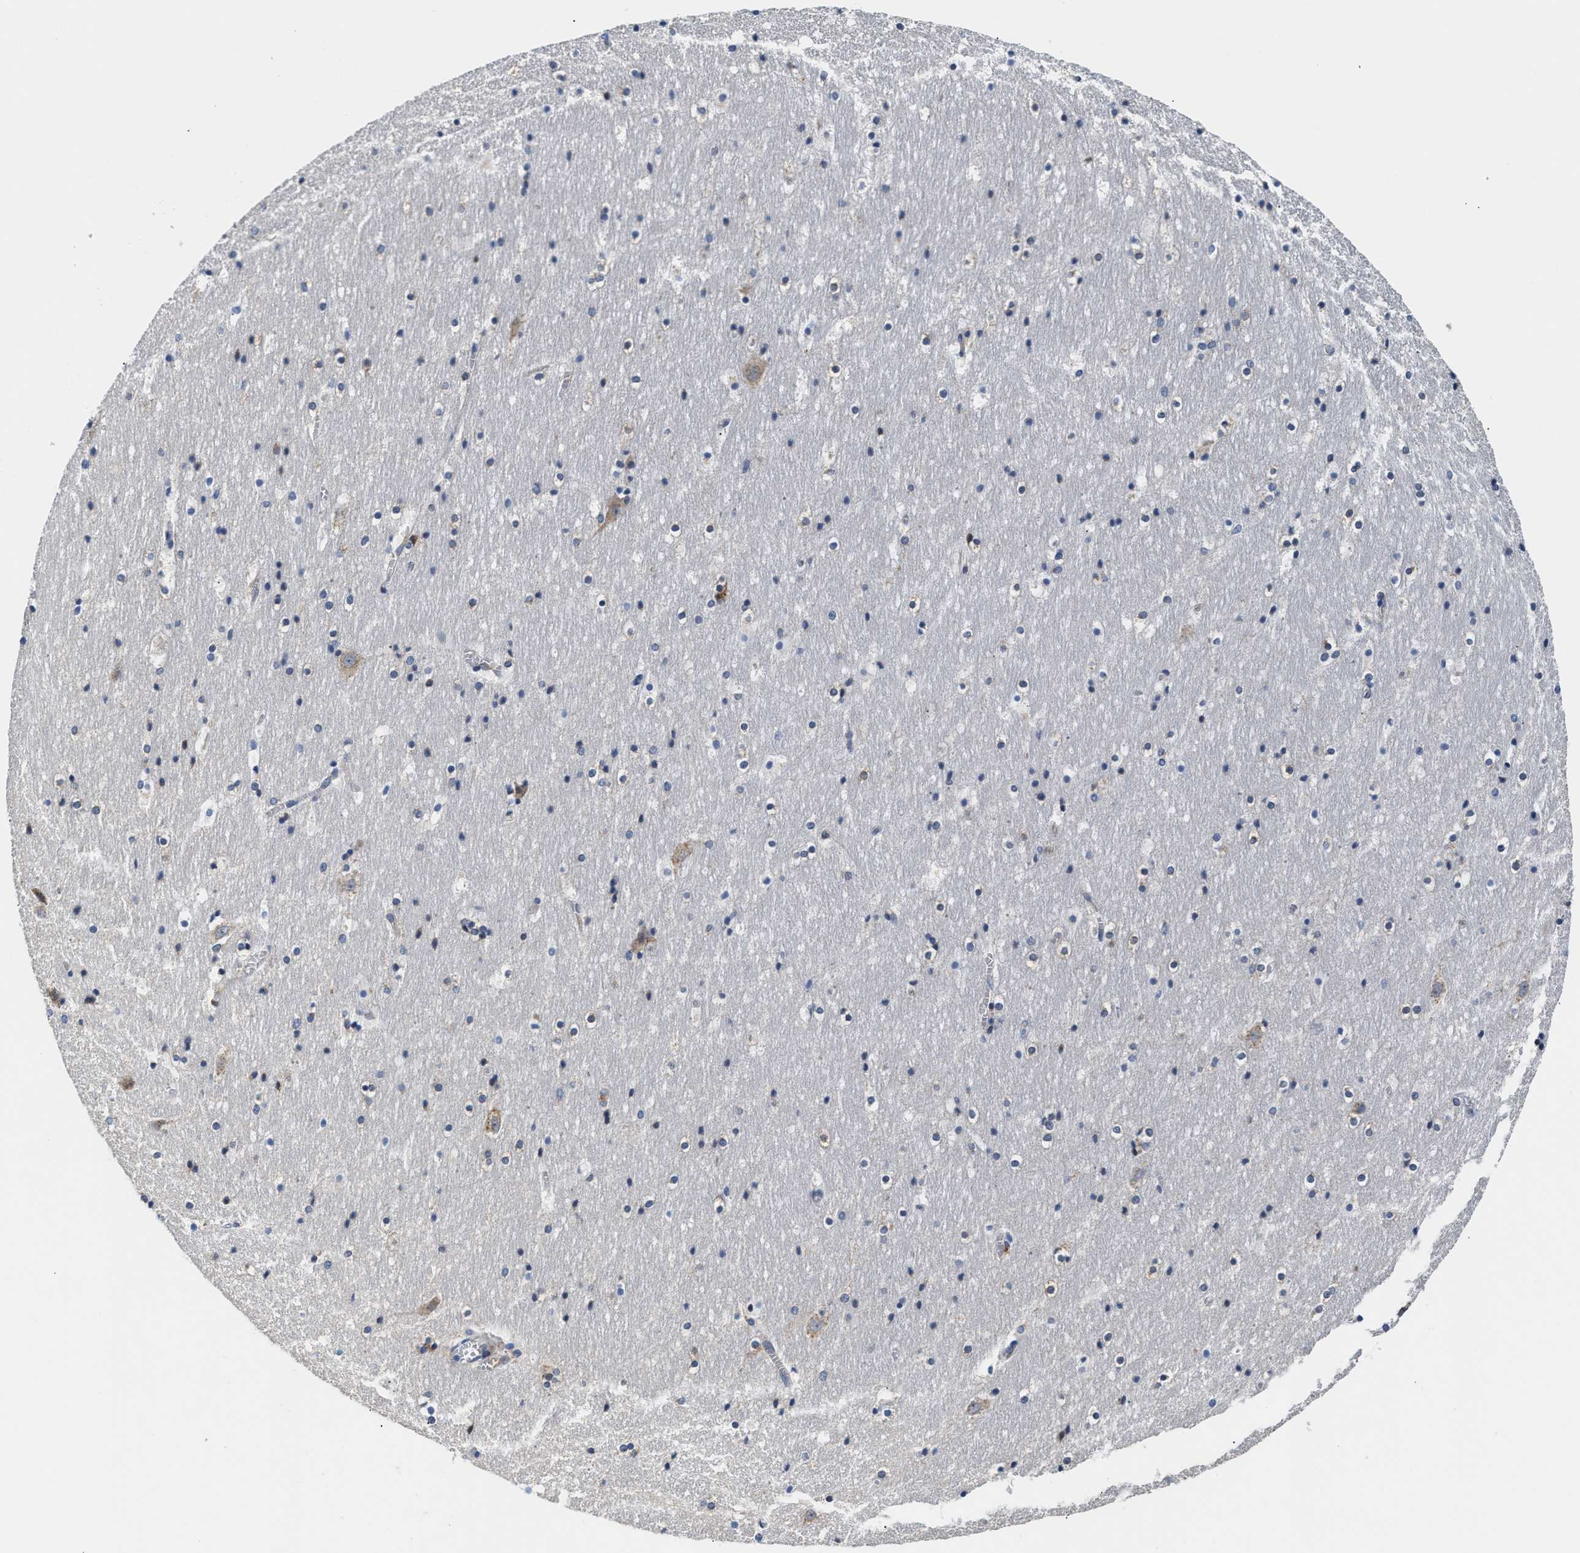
{"staining": {"intensity": "weak", "quantity": "<25%", "location": "cytoplasmic/membranous"}, "tissue": "hippocampus", "cell_type": "Glial cells", "image_type": "normal", "snomed": [{"axis": "morphology", "description": "Normal tissue, NOS"}, {"axis": "topography", "description": "Hippocampus"}], "caption": "The immunohistochemistry histopathology image has no significant staining in glial cells of hippocampus. (DAB (3,3'-diaminobenzidine) immunohistochemistry visualized using brightfield microscopy, high magnification).", "gene": "FAM185A", "patient": {"sex": "male", "age": 45}}